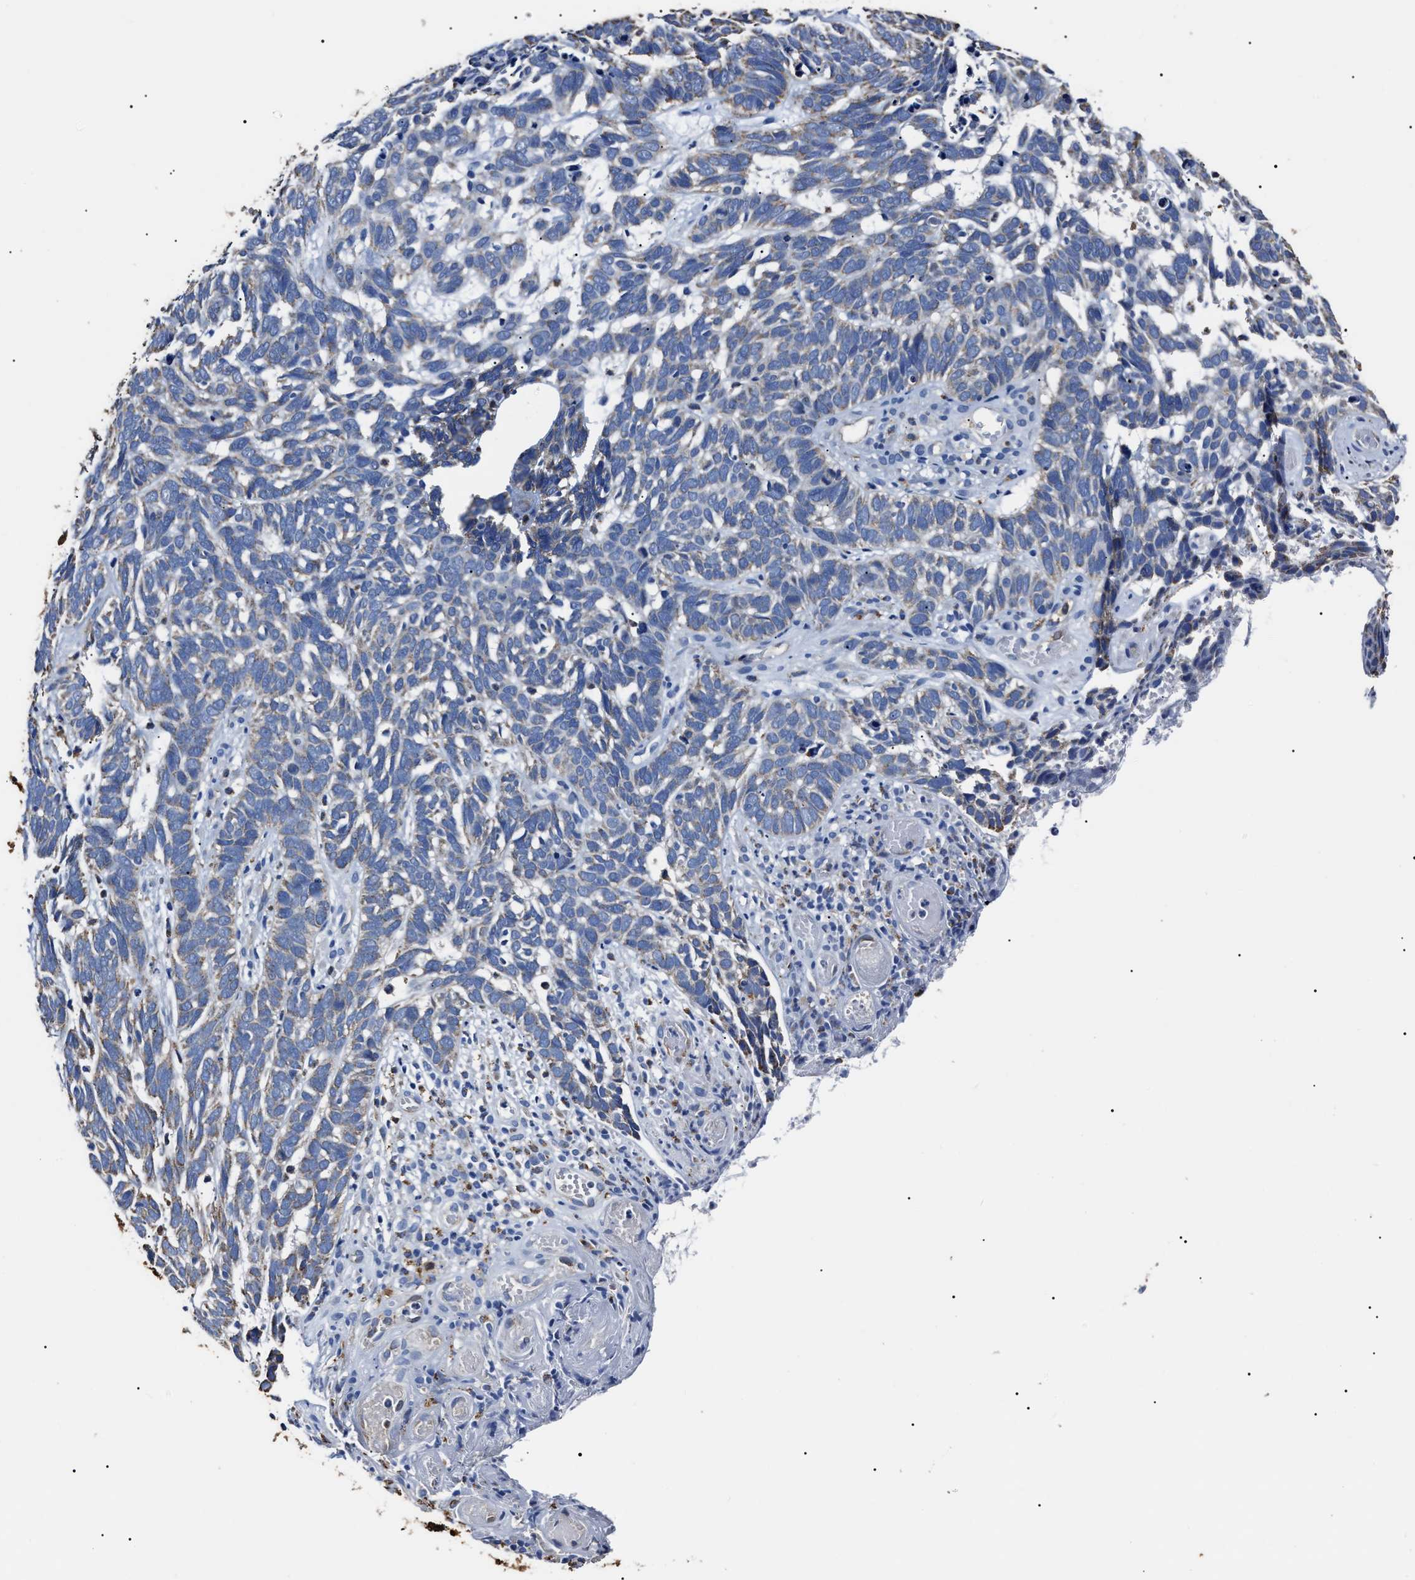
{"staining": {"intensity": "weak", "quantity": "<25%", "location": "cytoplasmic/membranous"}, "tissue": "skin cancer", "cell_type": "Tumor cells", "image_type": "cancer", "snomed": [{"axis": "morphology", "description": "Basal cell carcinoma"}, {"axis": "topography", "description": "Skin"}], "caption": "Immunohistochemistry (IHC) image of skin cancer (basal cell carcinoma) stained for a protein (brown), which displays no expression in tumor cells. (Brightfield microscopy of DAB (3,3'-diaminobenzidine) immunohistochemistry at high magnification).", "gene": "ALDH1A1", "patient": {"sex": "male", "age": 87}}